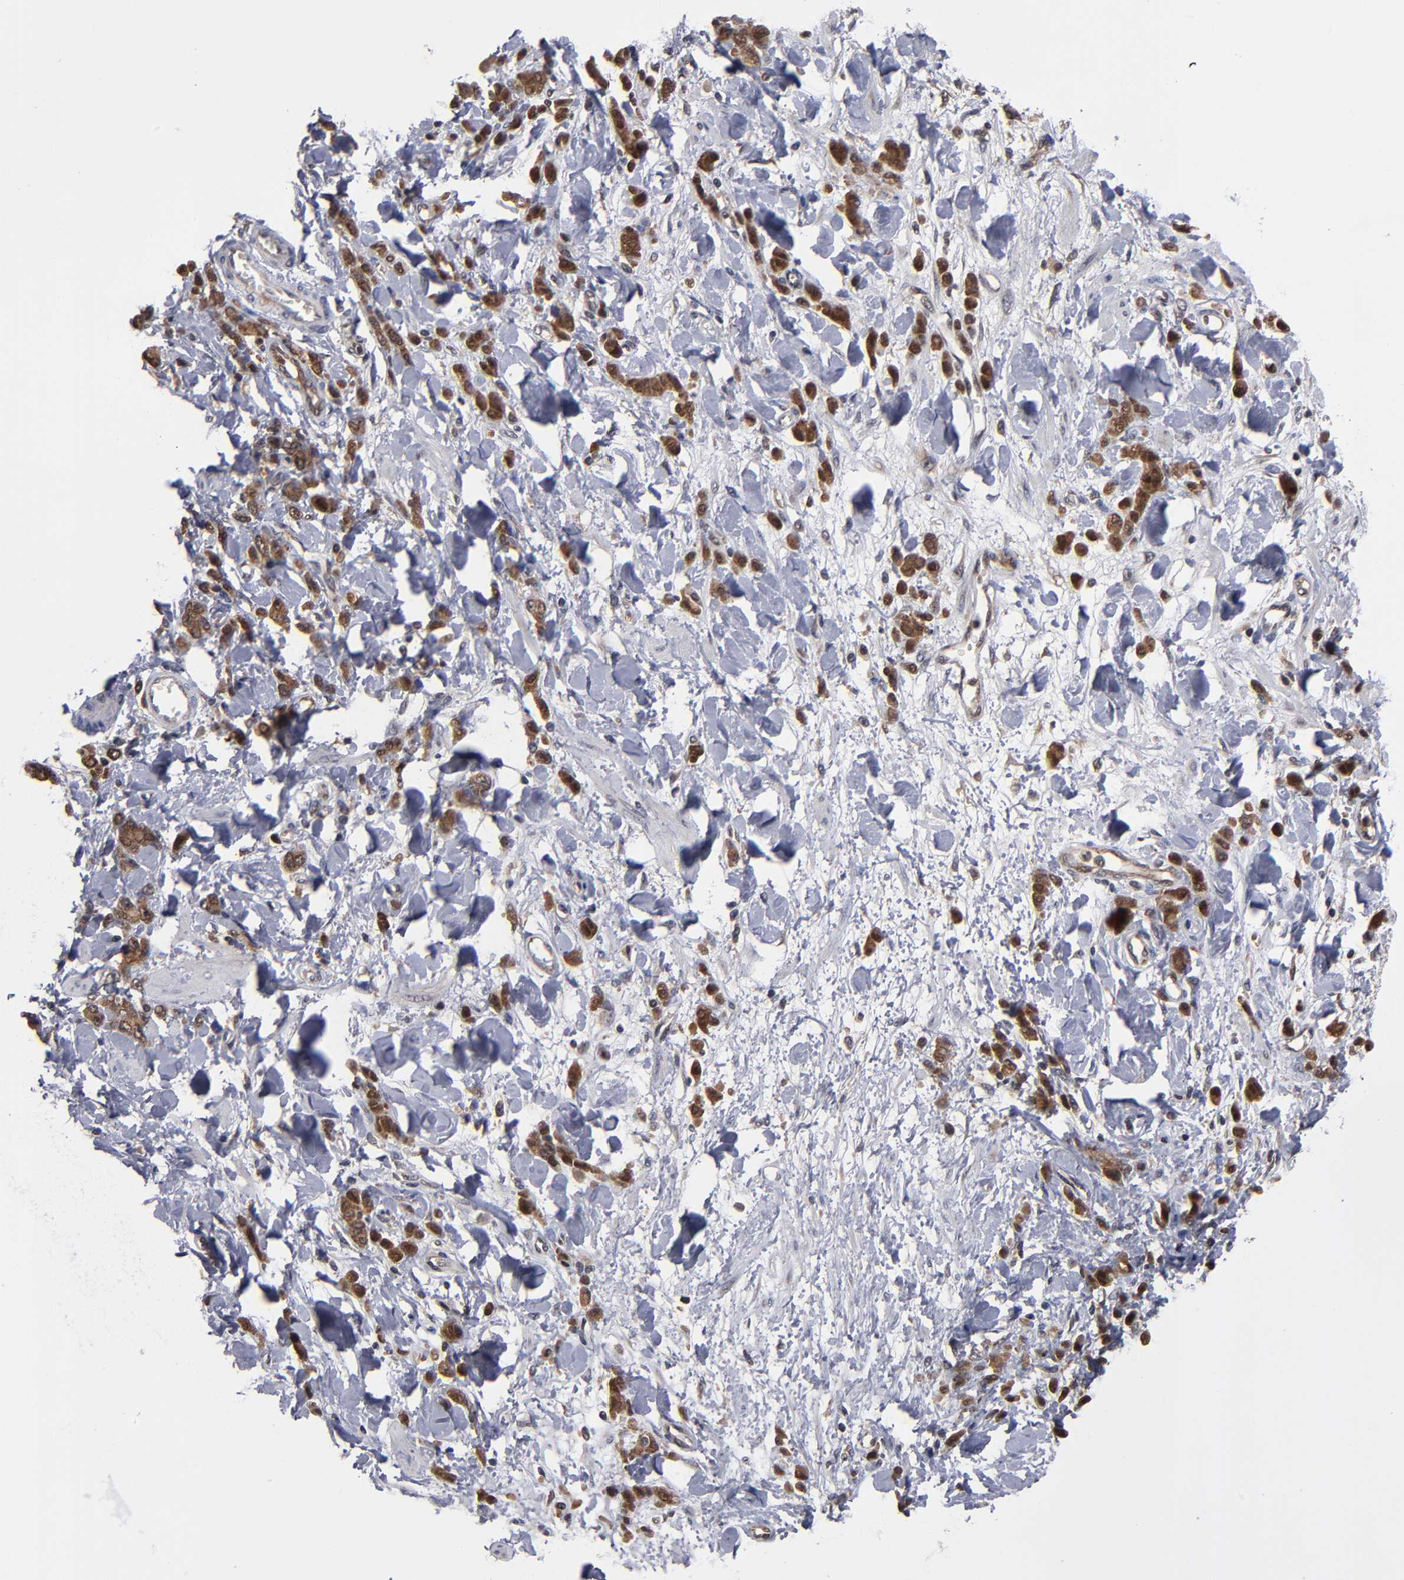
{"staining": {"intensity": "moderate", "quantity": ">75%", "location": "cytoplasmic/membranous"}, "tissue": "stomach cancer", "cell_type": "Tumor cells", "image_type": "cancer", "snomed": [{"axis": "morphology", "description": "Normal tissue, NOS"}, {"axis": "morphology", "description": "Adenocarcinoma, NOS"}, {"axis": "topography", "description": "Stomach"}], "caption": "A brown stain labels moderate cytoplasmic/membranous staining of a protein in human stomach cancer tumor cells.", "gene": "ALG13", "patient": {"sex": "male", "age": 82}}